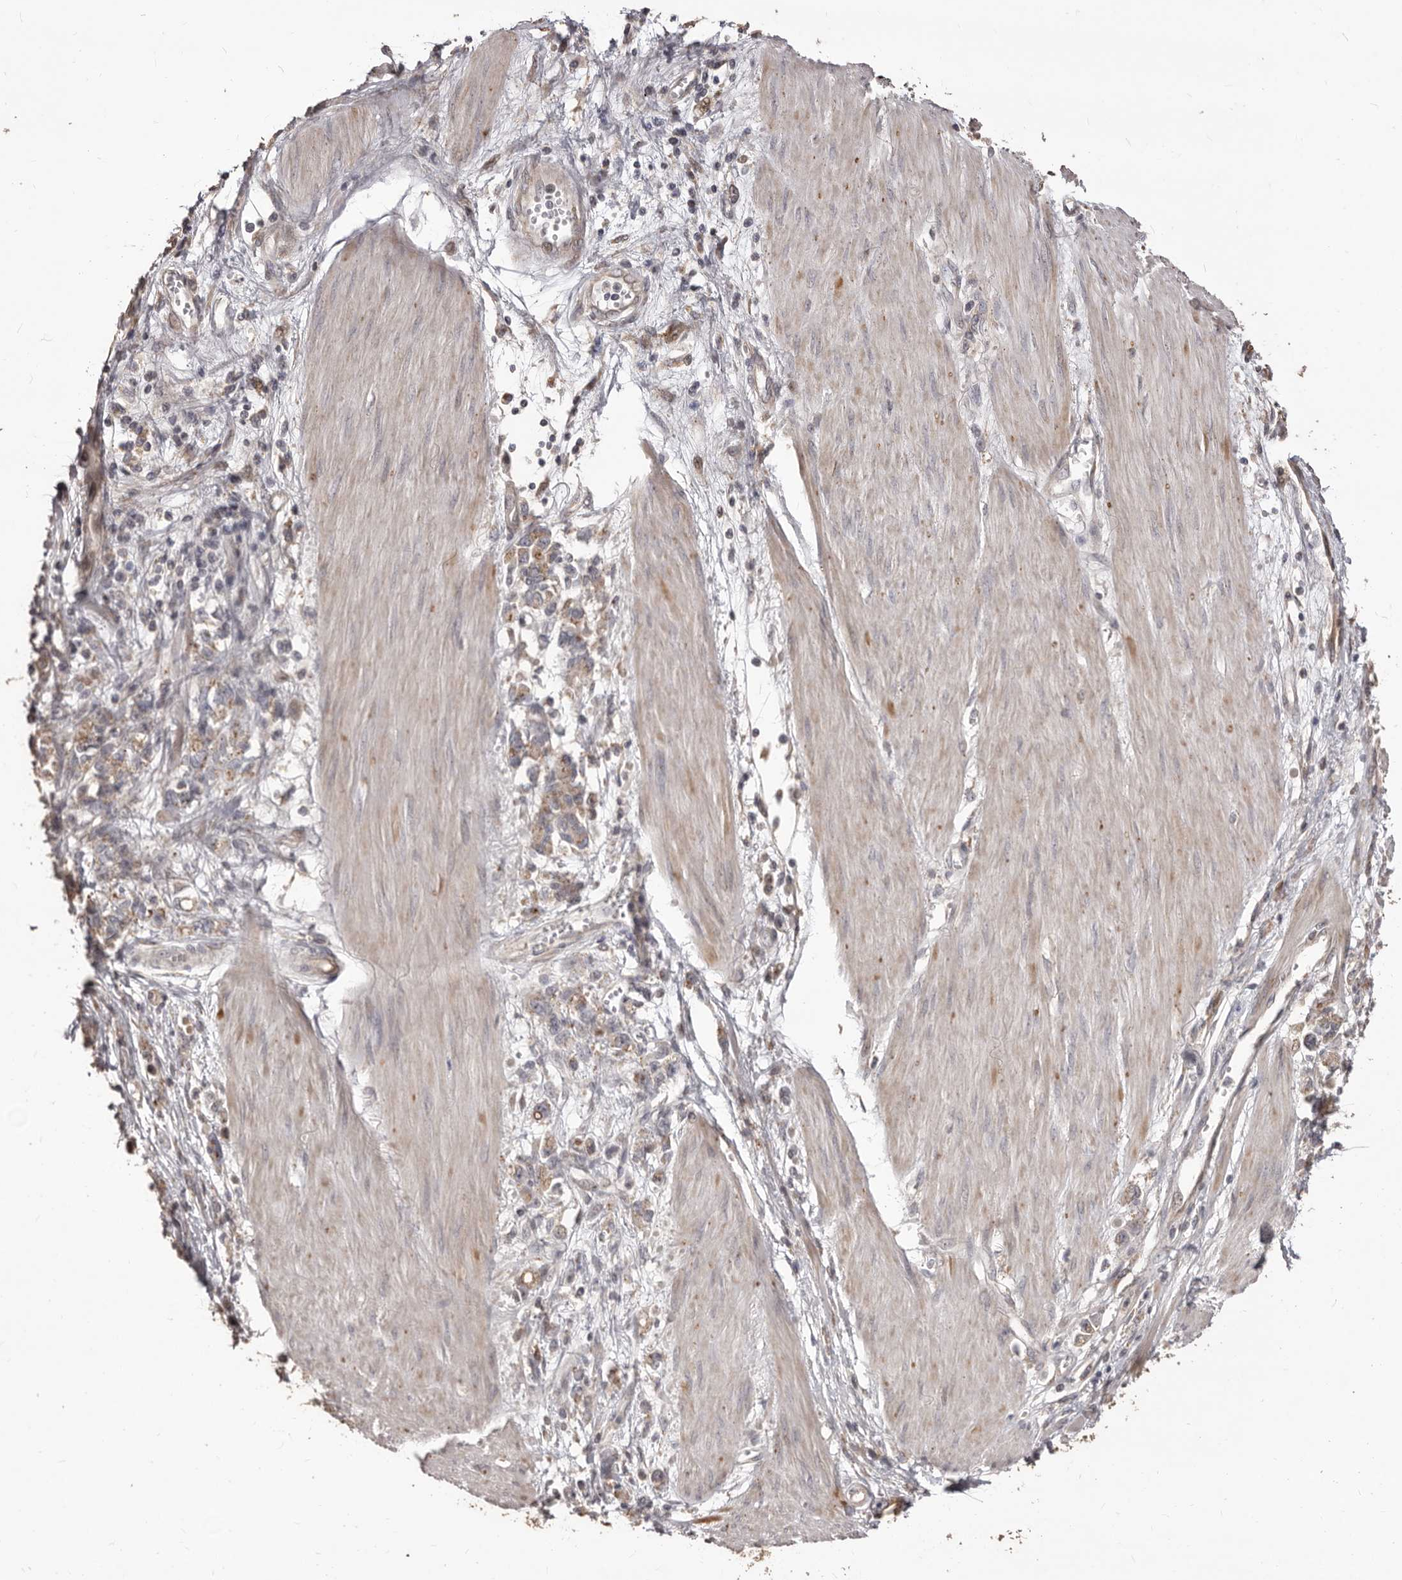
{"staining": {"intensity": "weak", "quantity": ">75%", "location": "cytoplasmic/membranous"}, "tissue": "stomach cancer", "cell_type": "Tumor cells", "image_type": "cancer", "snomed": [{"axis": "morphology", "description": "Adenocarcinoma, NOS"}, {"axis": "topography", "description": "Stomach"}], "caption": "Human adenocarcinoma (stomach) stained with a protein marker demonstrates weak staining in tumor cells.", "gene": "MTO1", "patient": {"sex": "female", "age": 76}}